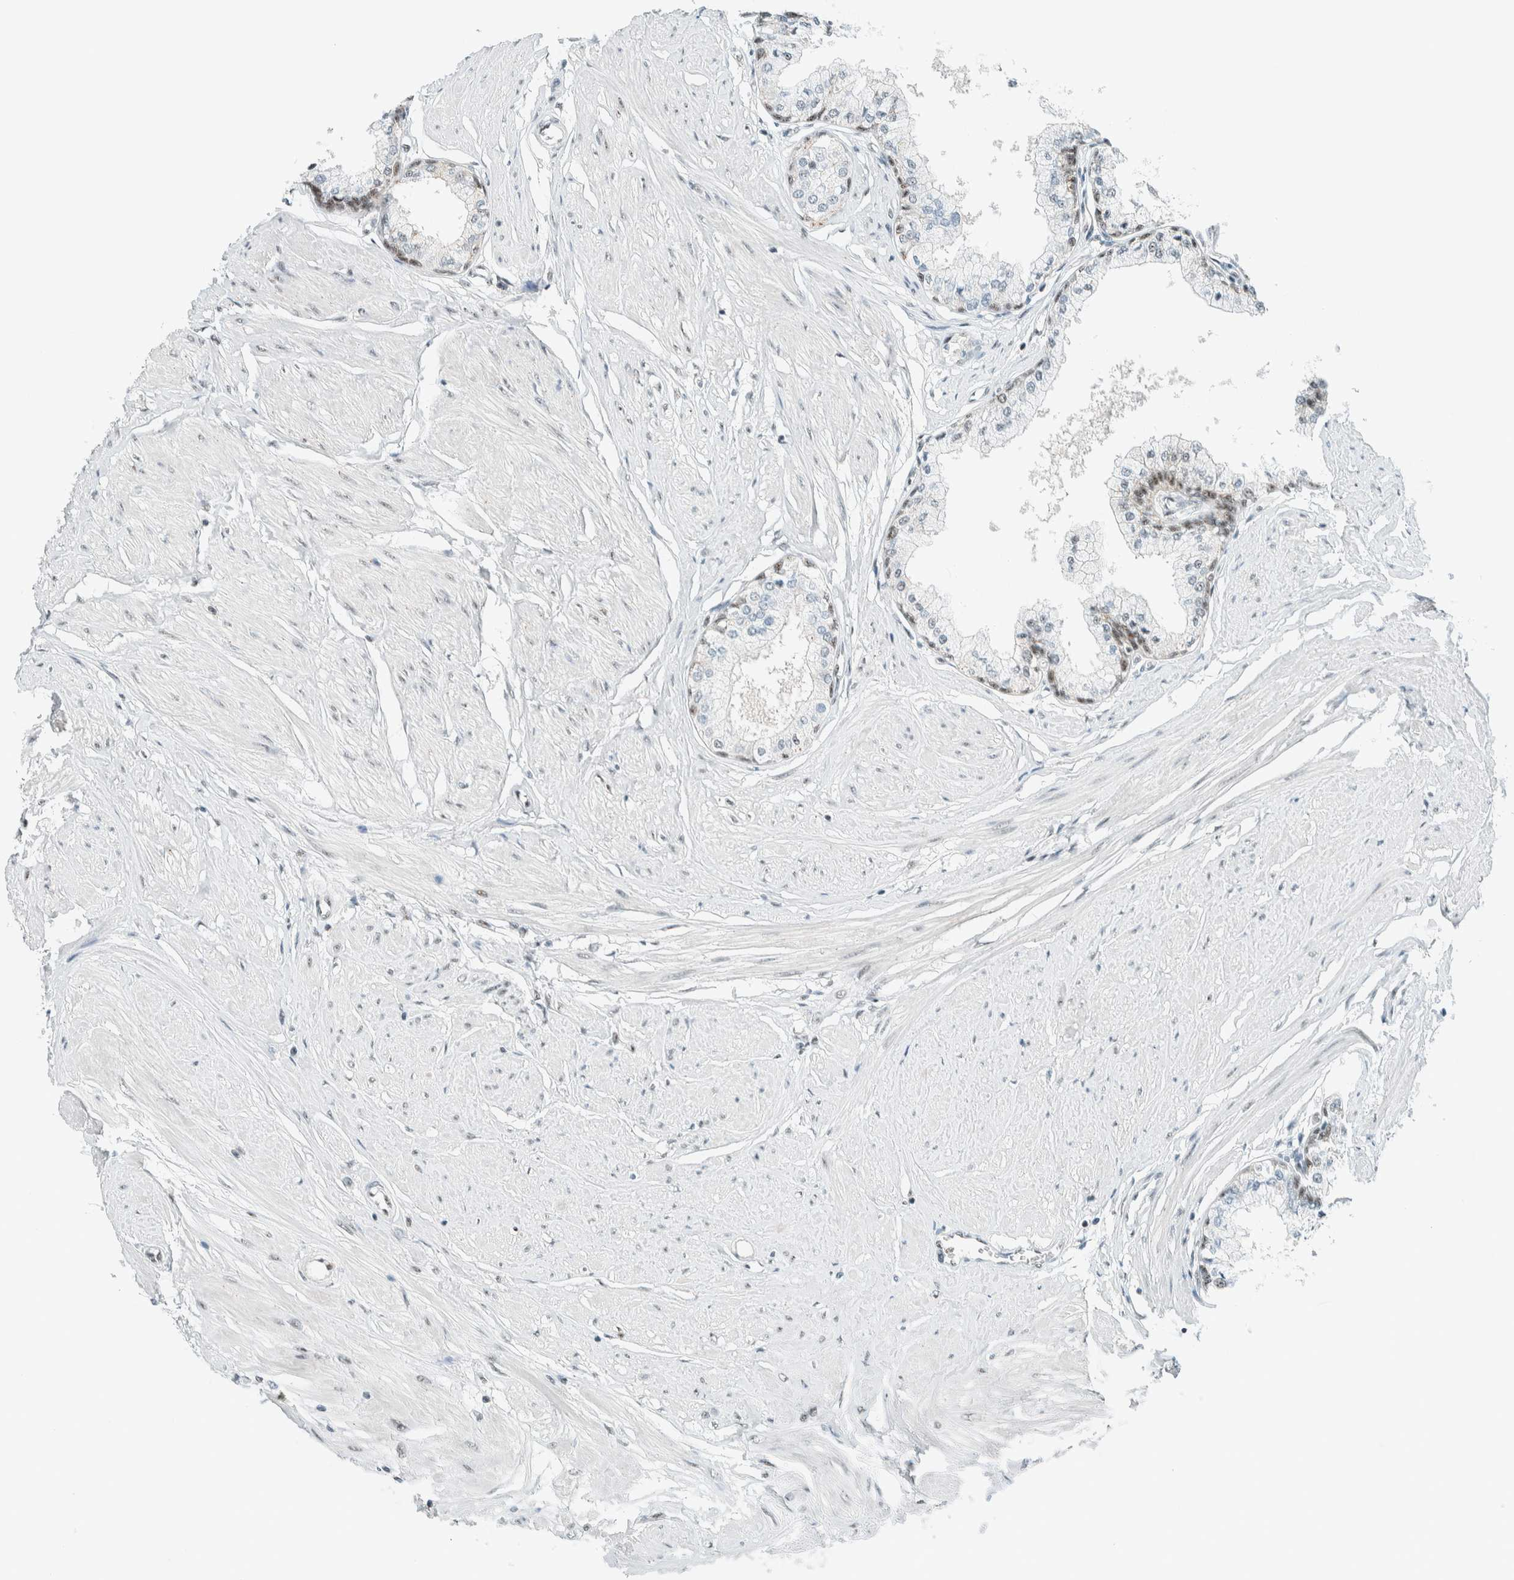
{"staining": {"intensity": "moderate", "quantity": "25%-75%", "location": "nuclear"}, "tissue": "seminal vesicle", "cell_type": "Glandular cells", "image_type": "normal", "snomed": [{"axis": "morphology", "description": "Normal tissue, NOS"}, {"axis": "topography", "description": "Prostate"}, {"axis": "topography", "description": "Seminal veicle"}], "caption": "Normal seminal vesicle demonstrates moderate nuclear expression in about 25%-75% of glandular cells.", "gene": "CYSRT1", "patient": {"sex": "male", "age": 60}}